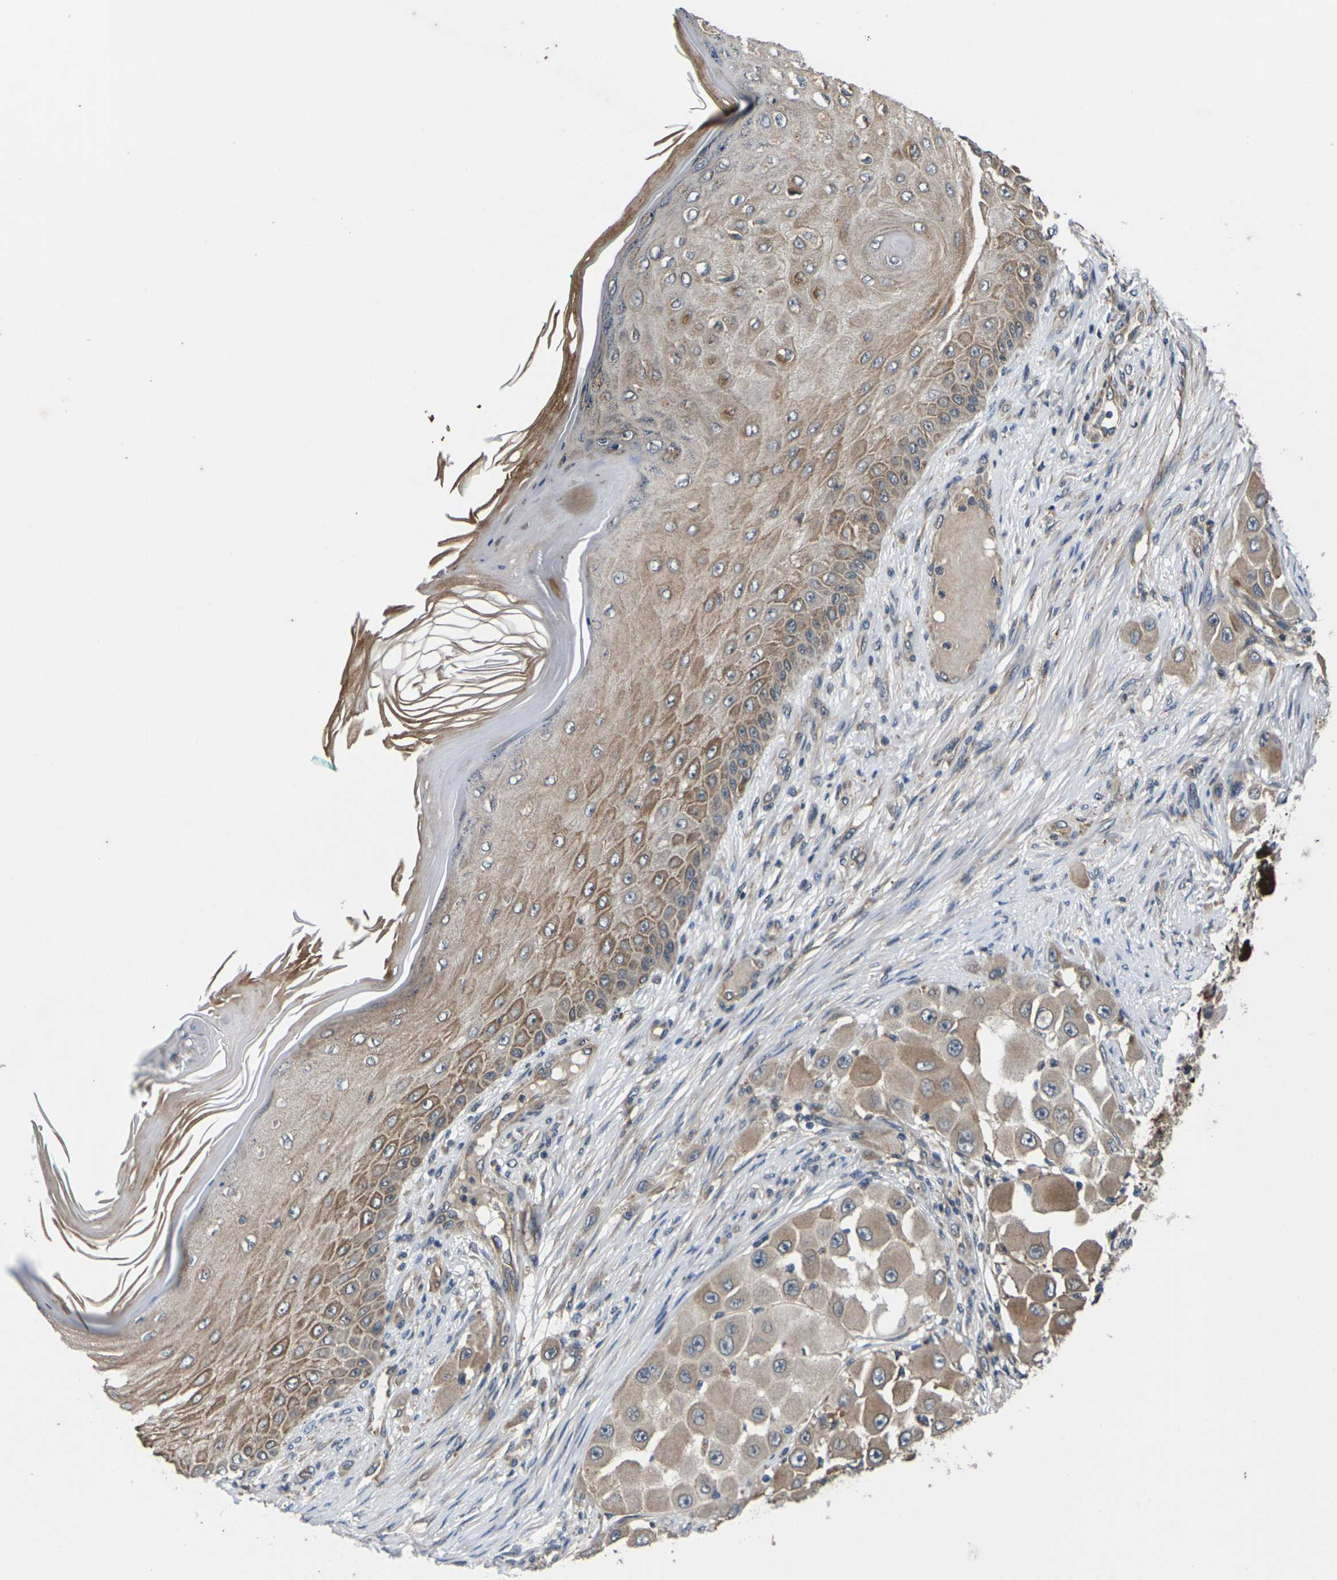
{"staining": {"intensity": "moderate", "quantity": ">75%", "location": "cytoplasmic/membranous"}, "tissue": "melanoma", "cell_type": "Tumor cells", "image_type": "cancer", "snomed": [{"axis": "morphology", "description": "Malignant melanoma, NOS"}, {"axis": "topography", "description": "Skin"}], "caption": "Human melanoma stained with a protein marker shows moderate staining in tumor cells.", "gene": "DKK2", "patient": {"sex": "female", "age": 81}}